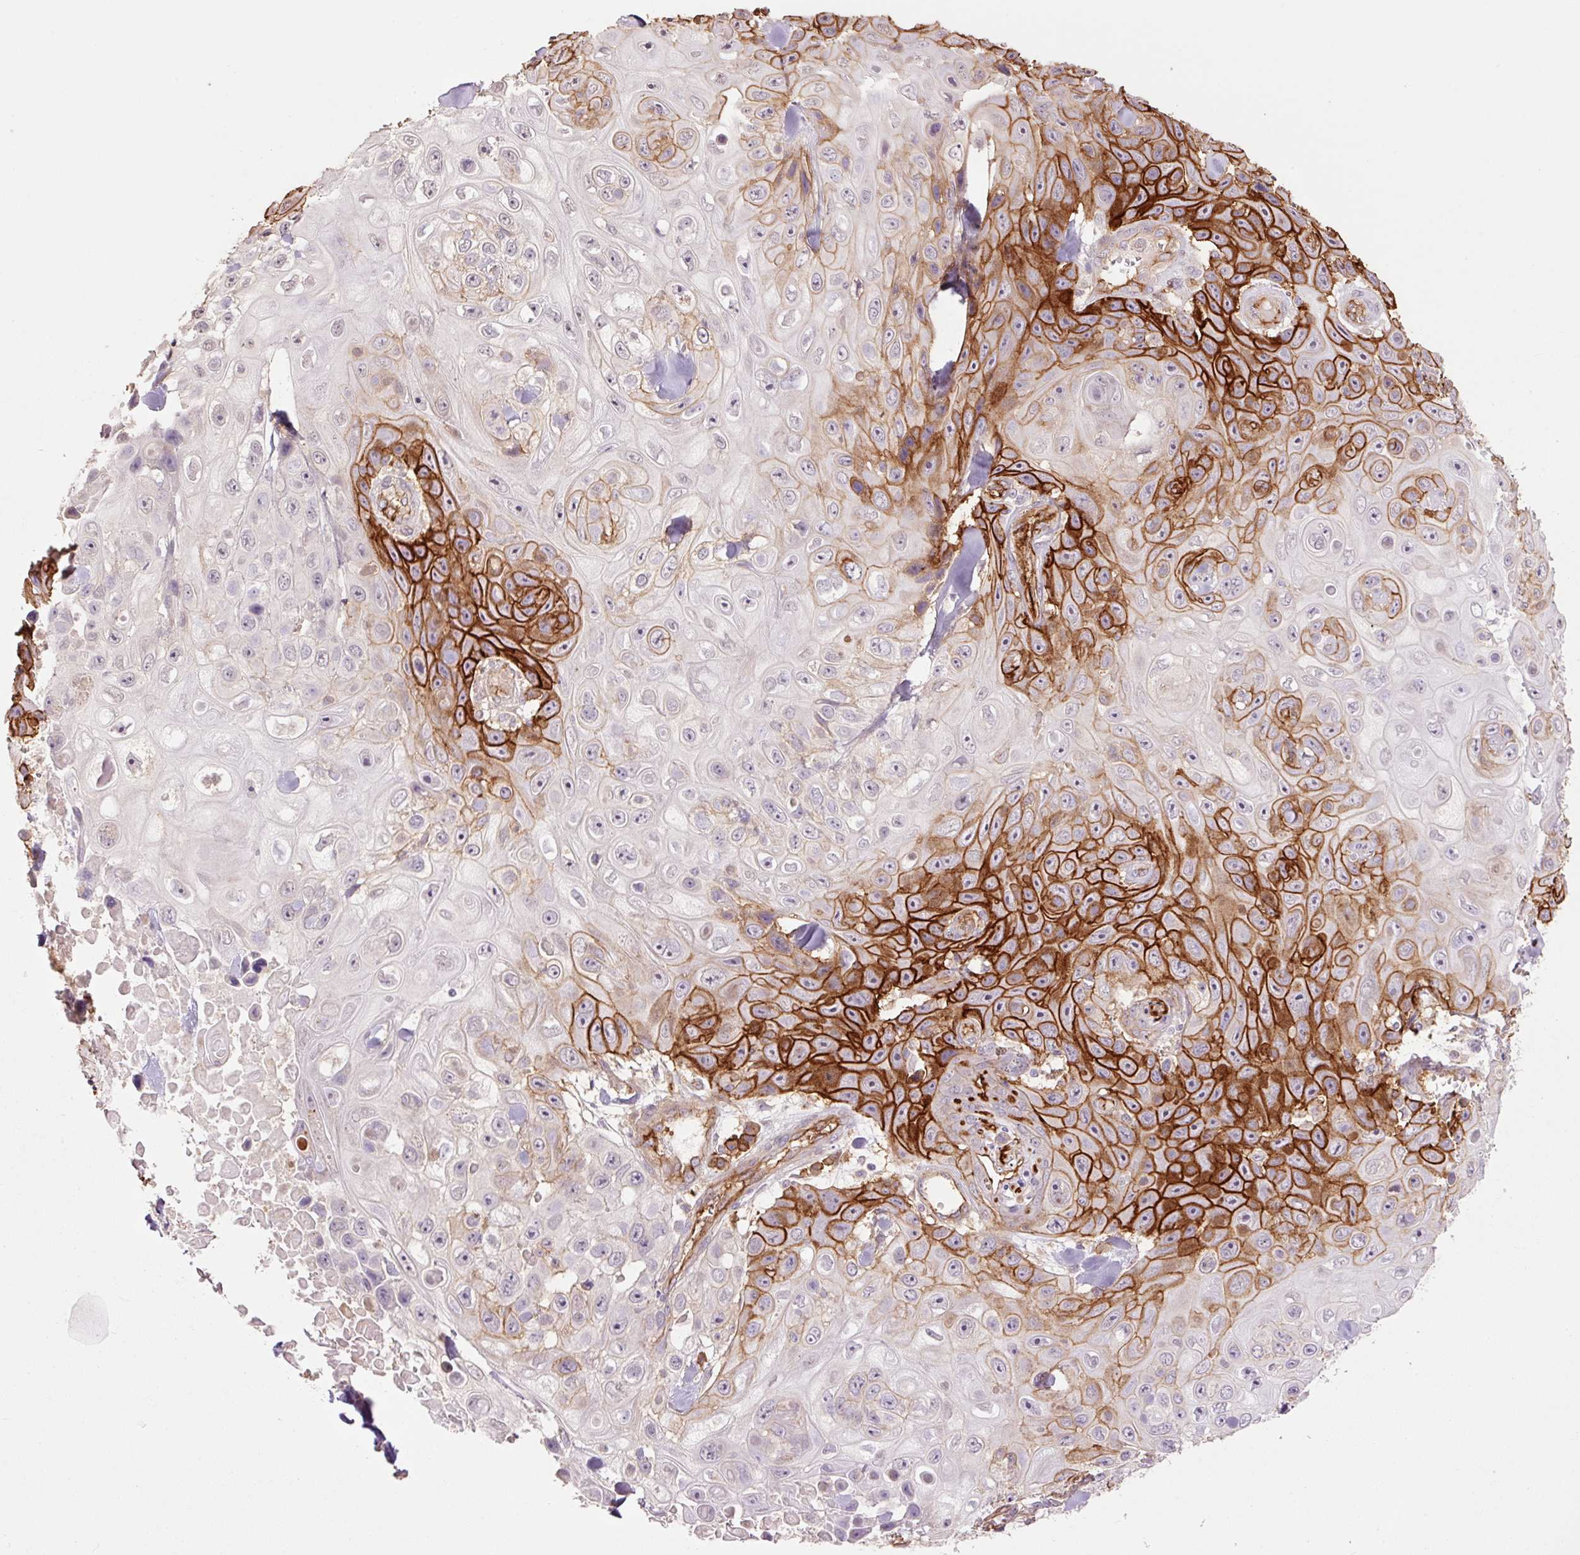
{"staining": {"intensity": "strong", "quantity": "25%-75%", "location": "cytoplasmic/membranous"}, "tissue": "skin cancer", "cell_type": "Tumor cells", "image_type": "cancer", "snomed": [{"axis": "morphology", "description": "Squamous cell carcinoma, NOS"}, {"axis": "topography", "description": "Skin"}], "caption": "Squamous cell carcinoma (skin) stained with DAB immunohistochemistry (IHC) exhibits high levels of strong cytoplasmic/membranous positivity in about 25%-75% of tumor cells. The staining is performed using DAB (3,3'-diaminobenzidine) brown chromogen to label protein expression. The nuclei are counter-stained blue using hematoxylin.", "gene": "SLC1A4", "patient": {"sex": "male", "age": 82}}